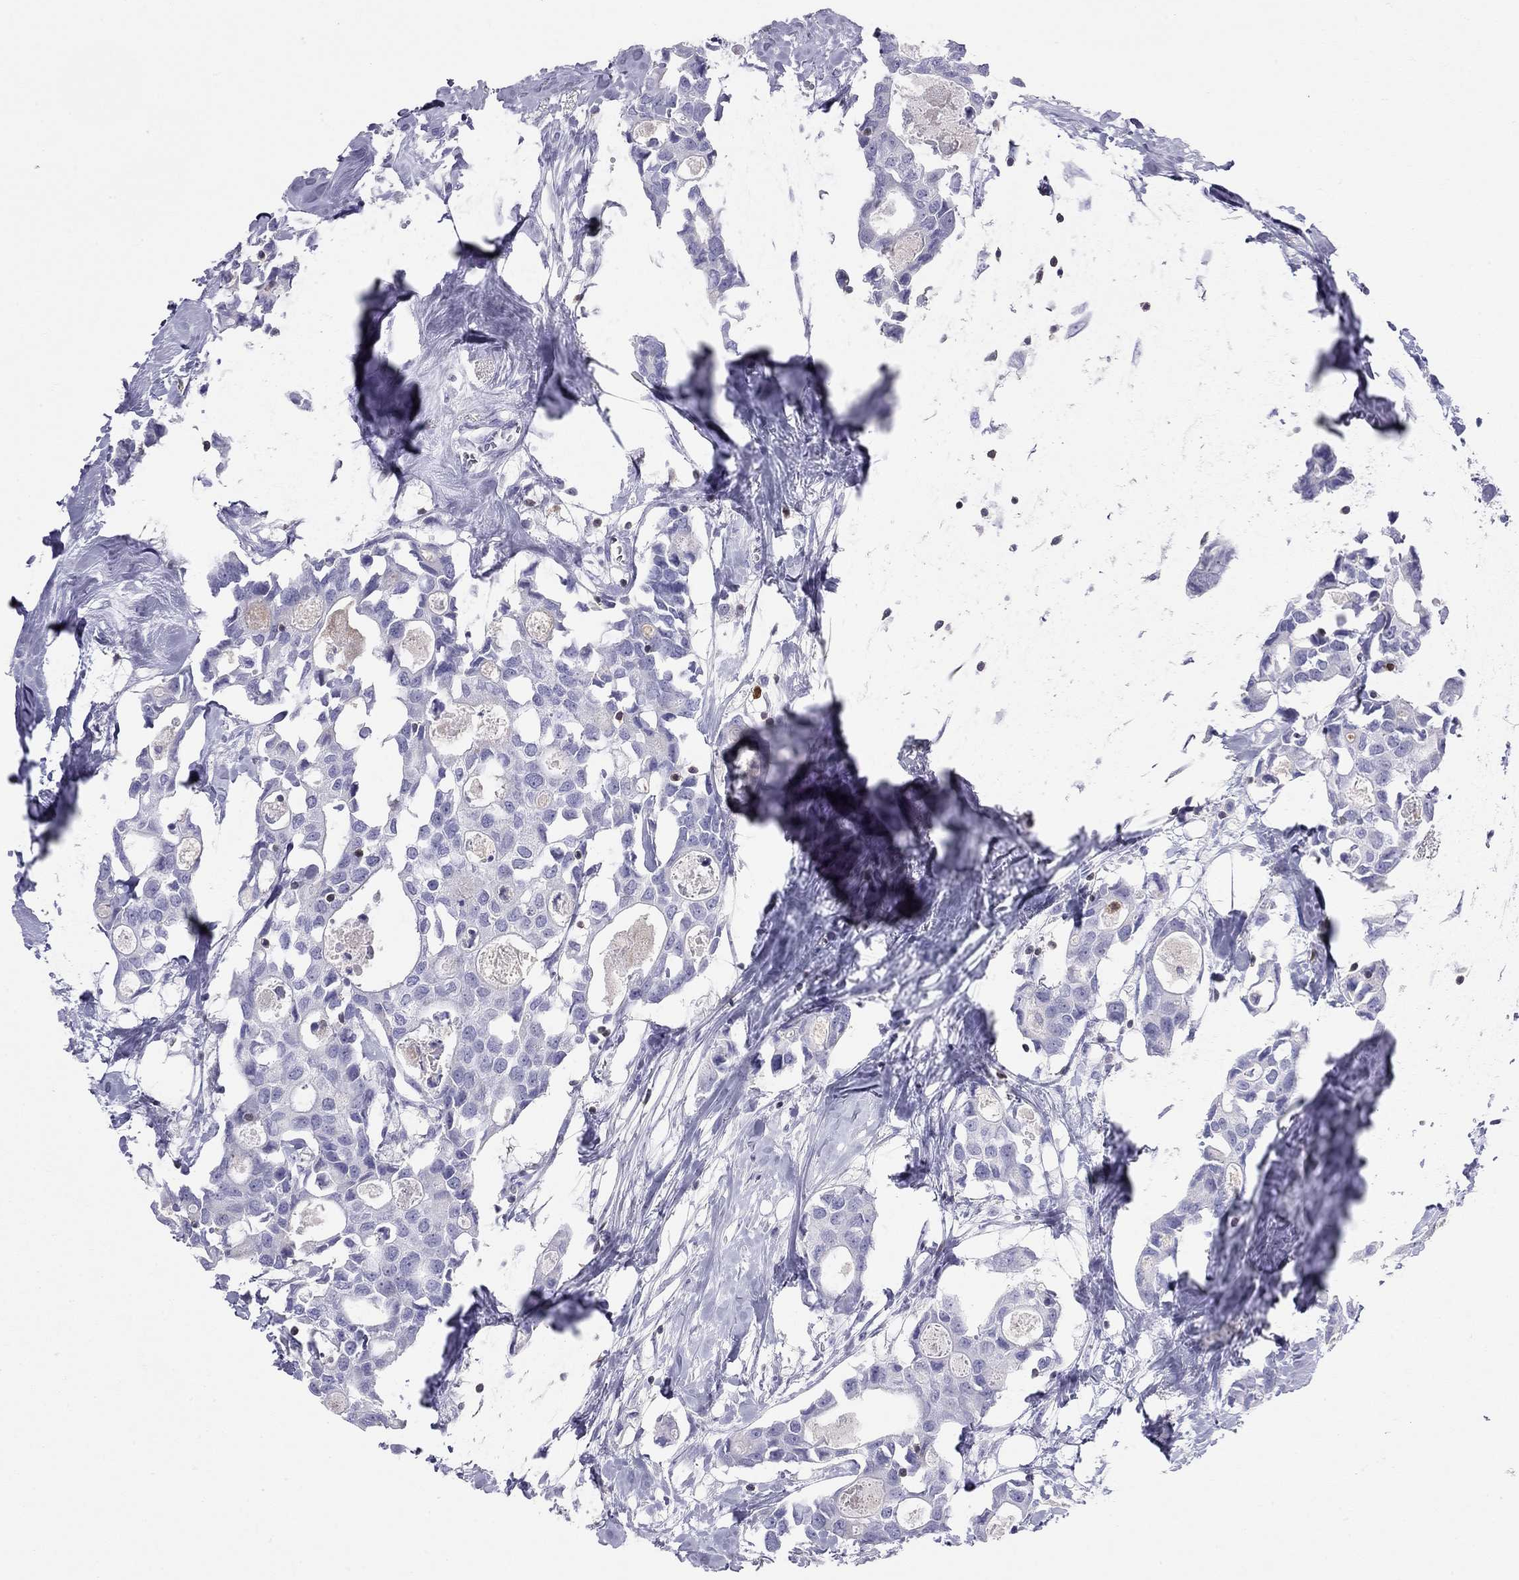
{"staining": {"intensity": "negative", "quantity": "none", "location": "none"}, "tissue": "breast cancer", "cell_type": "Tumor cells", "image_type": "cancer", "snomed": [{"axis": "morphology", "description": "Duct carcinoma"}, {"axis": "topography", "description": "Breast"}], "caption": "The photomicrograph displays no significant positivity in tumor cells of breast cancer (infiltrating ductal carcinoma).", "gene": "SH2D2A", "patient": {"sex": "female", "age": 83}}